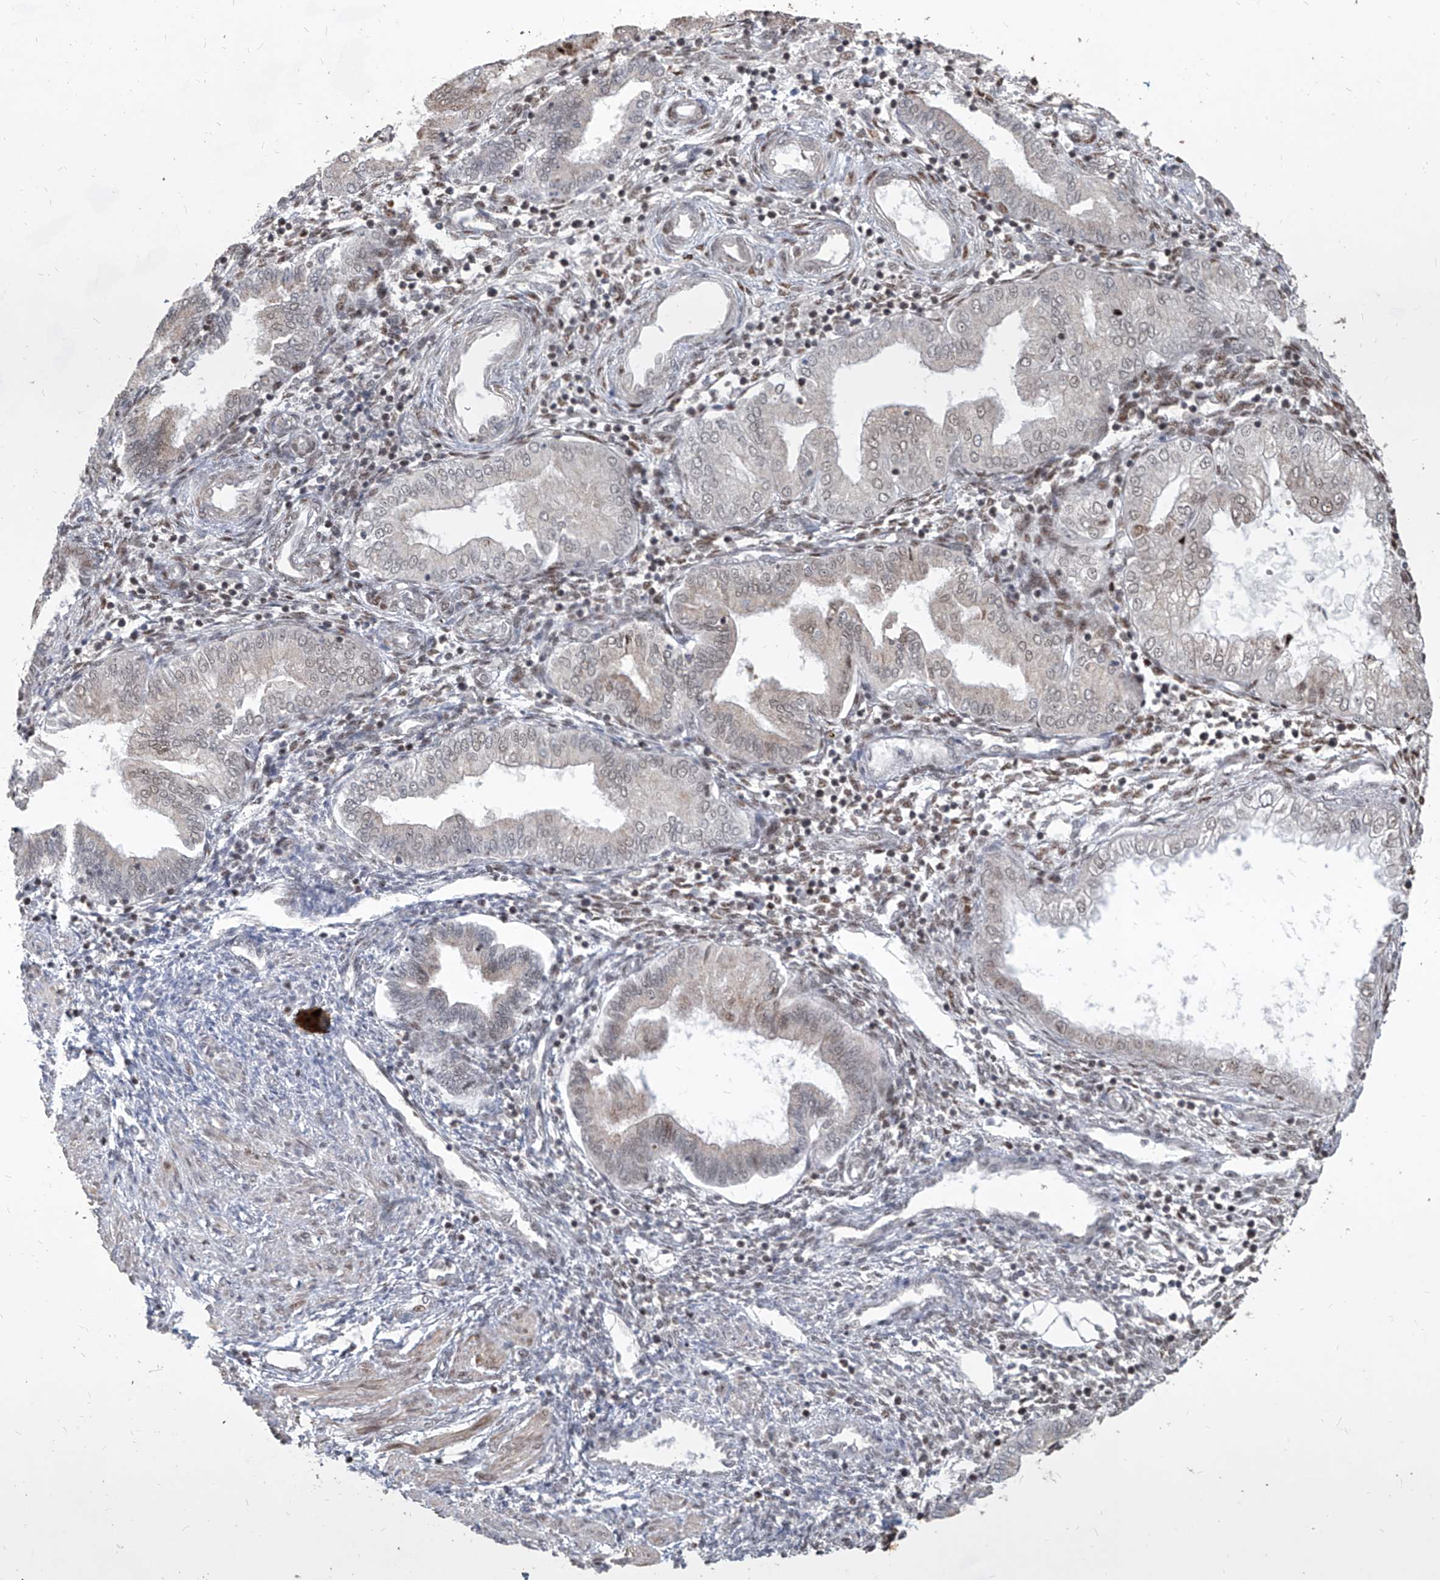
{"staining": {"intensity": "moderate", "quantity": "25%-75%", "location": "nuclear"}, "tissue": "endometrium", "cell_type": "Cells in endometrial stroma", "image_type": "normal", "snomed": [{"axis": "morphology", "description": "Normal tissue, NOS"}, {"axis": "topography", "description": "Endometrium"}], "caption": "Endometrium stained with a brown dye reveals moderate nuclear positive staining in approximately 25%-75% of cells in endometrial stroma.", "gene": "IRF2", "patient": {"sex": "female", "age": 53}}